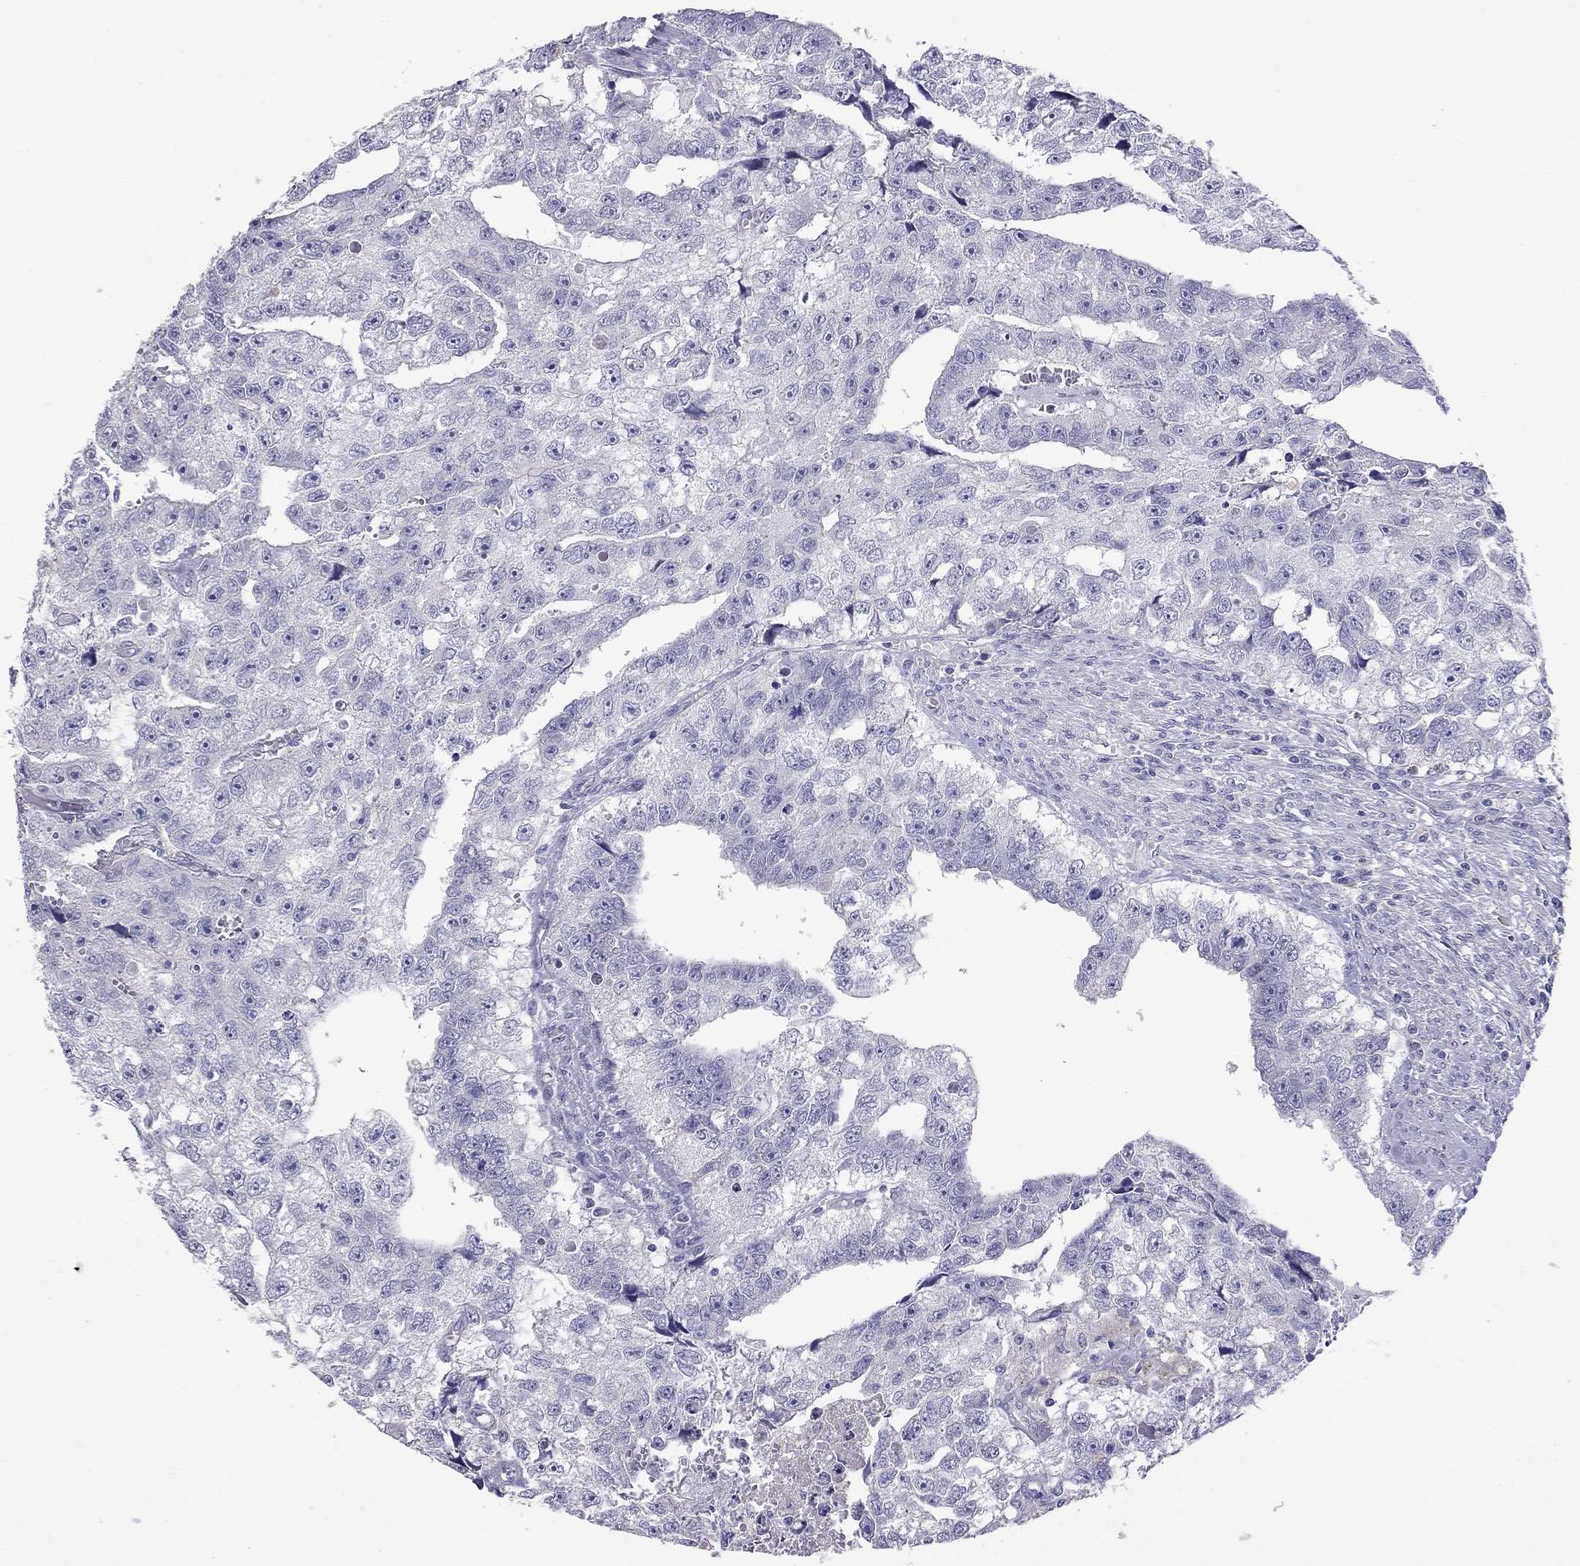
{"staining": {"intensity": "negative", "quantity": "none", "location": "none"}, "tissue": "testis cancer", "cell_type": "Tumor cells", "image_type": "cancer", "snomed": [{"axis": "morphology", "description": "Carcinoma, Embryonal, NOS"}, {"axis": "morphology", "description": "Teratoma, malignant, NOS"}, {"axis": "topography", "description": "Testis"}], "caption": "High power microscopy histopathology image of an immunohistochemistry histopathology image of teratoma (malignant) (testis), revealing no significant staining in tumor cells.", "gene": "CFAP91", "patient": {"sex": "male", "age": 44}}